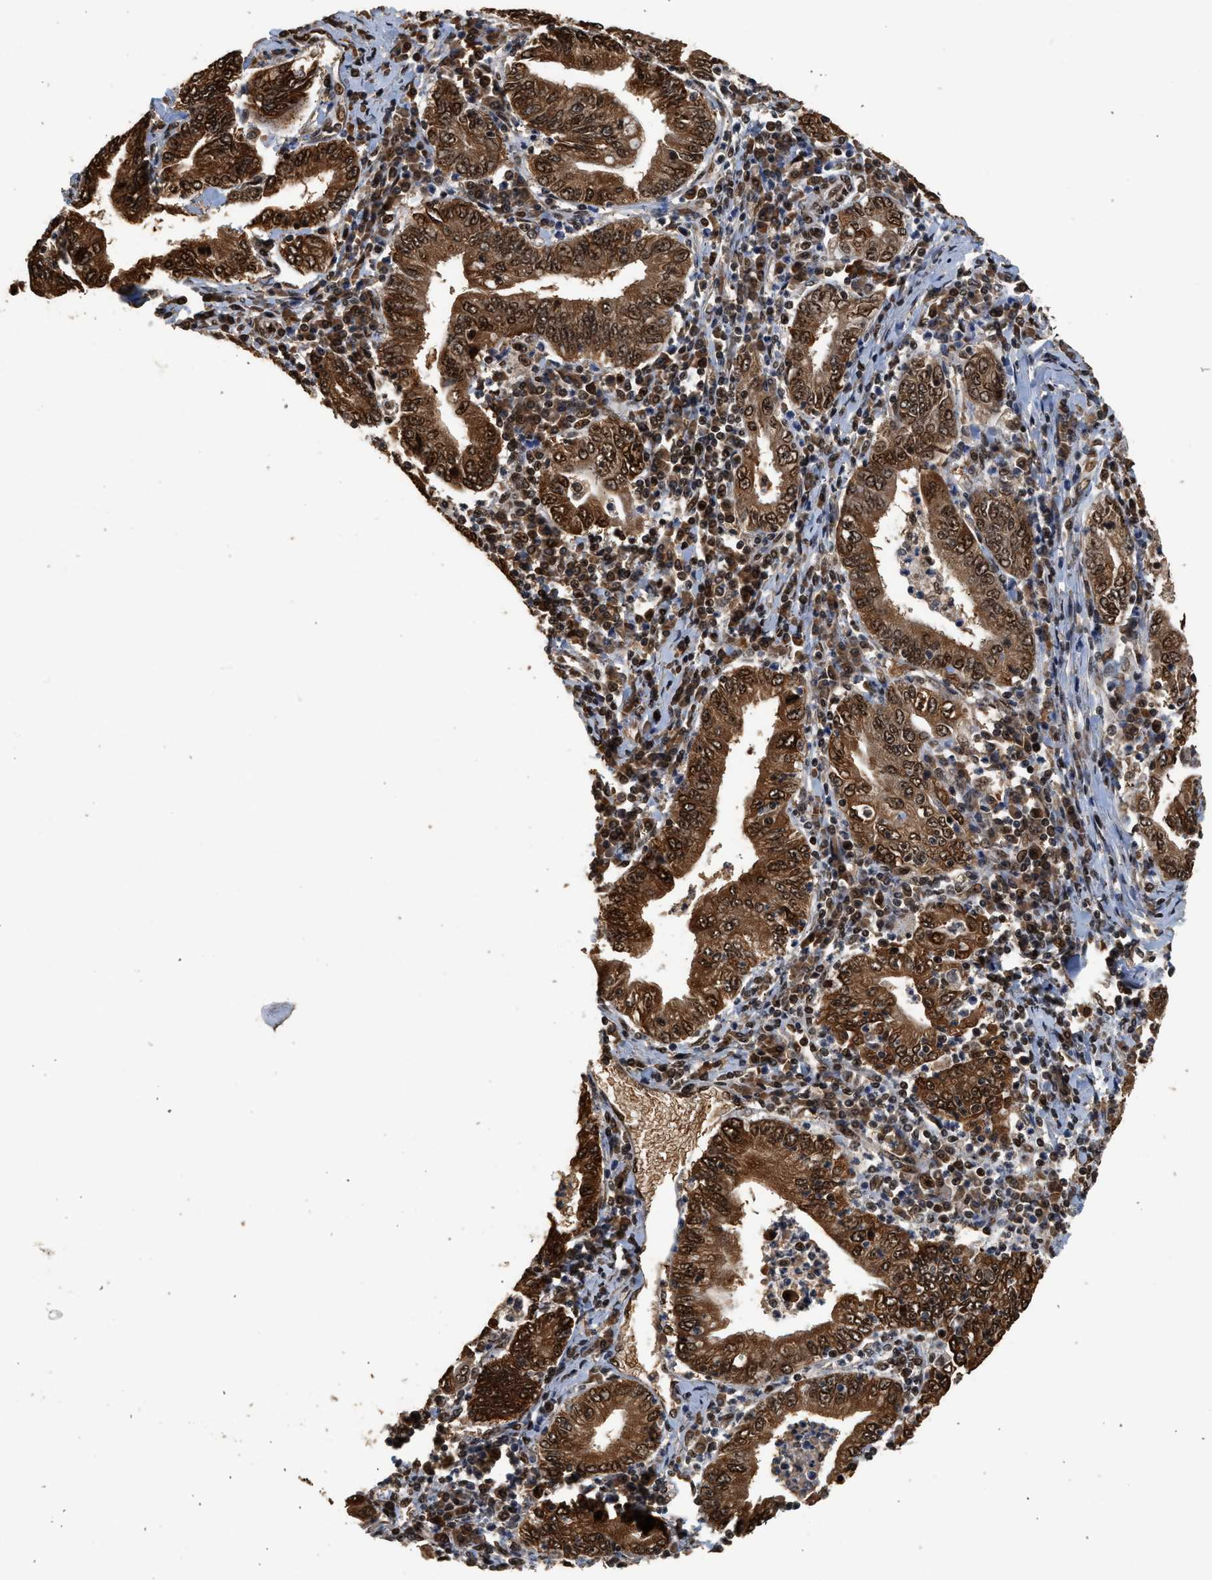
{"staining": {"intensity": "strong", "quantity": ">75%", "location": "cytoplasmic/membranous,nuclear"}, "tissue": "stomach cancer", "cell_type": "Tumor cells", "image_type": "cancer", "snomed": [{"axis": "morphology", "description": "Normal tissue, NOS"}, {"axis": "morphology", "description": "Adenocarcinoma, NOS"}, {"axis": "topography", "description": "Esophagus"}, {"axis": "topography", "description": "Stomach, upper"}, {"axis": "topography", "description": "Peripheral nerve tissue"}], "caption": "Adenocarcinoma (stomach) tissue shows strong cytoplasmic/membranous and nuclear positivity in about >75% of tumor cells", "gene": "PPP4R3B", "patient": {"sex": "male", "age": 62}}